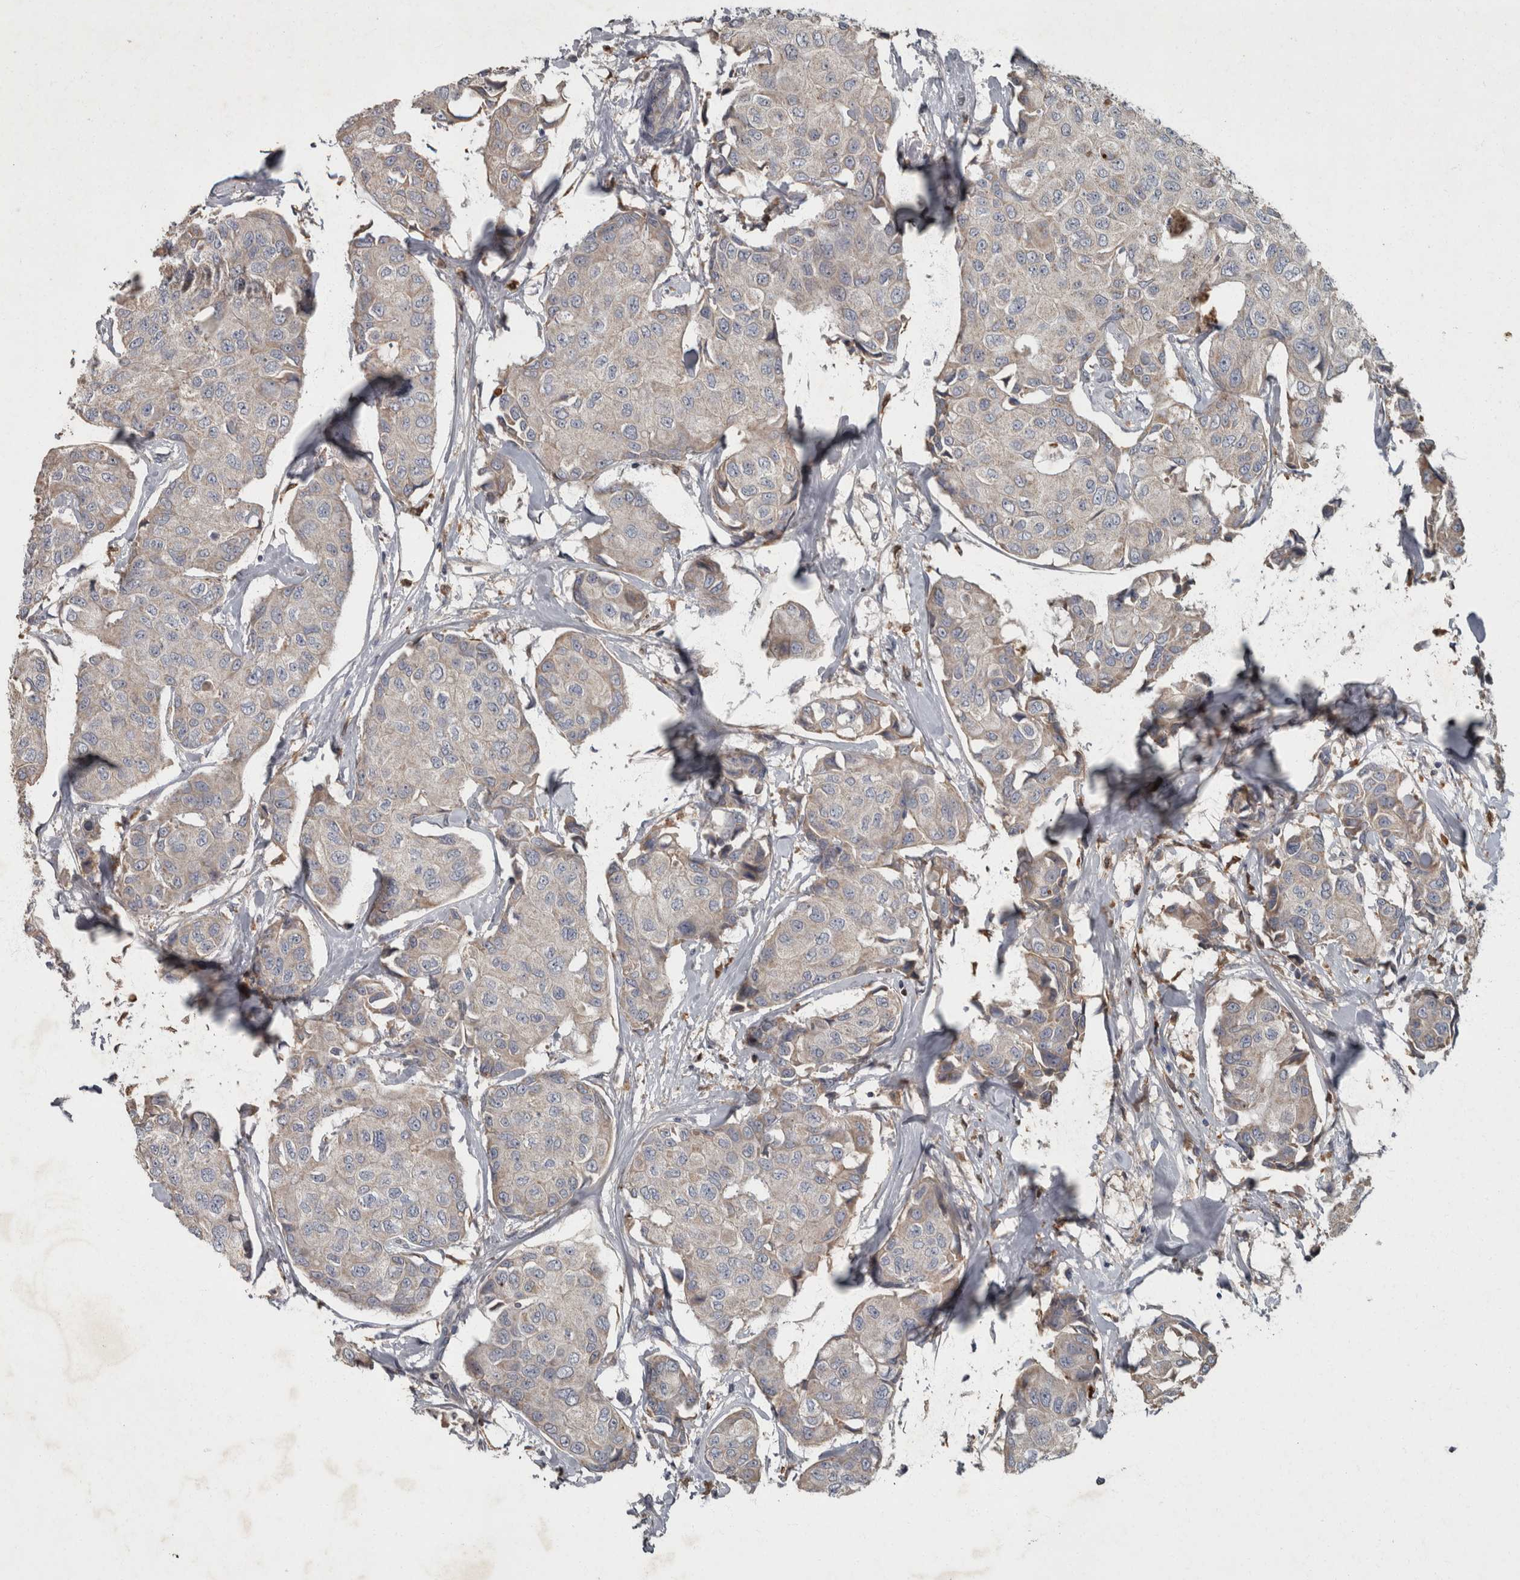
{"staining": {"intensity": "weak", "quantity": "<25%", "location": "cytoplasmic/membranous"}, "tissue": "breast cancer", "cell_type": "Tumor cells", "image_type": "cancer", "snomed": [{"axis": "morphology", "description": "Duct carcinoma"}, {"axis": "topography", "description": "Breast"}], "caption": "This is a photomicrograph of immunohistochemistry staining of breast cancer (invasive ductal carcinoma), which shows no positivity in tumor cells.", "gene": "PPP1R3C", "patient": {"sex": "female", "age": 80}}